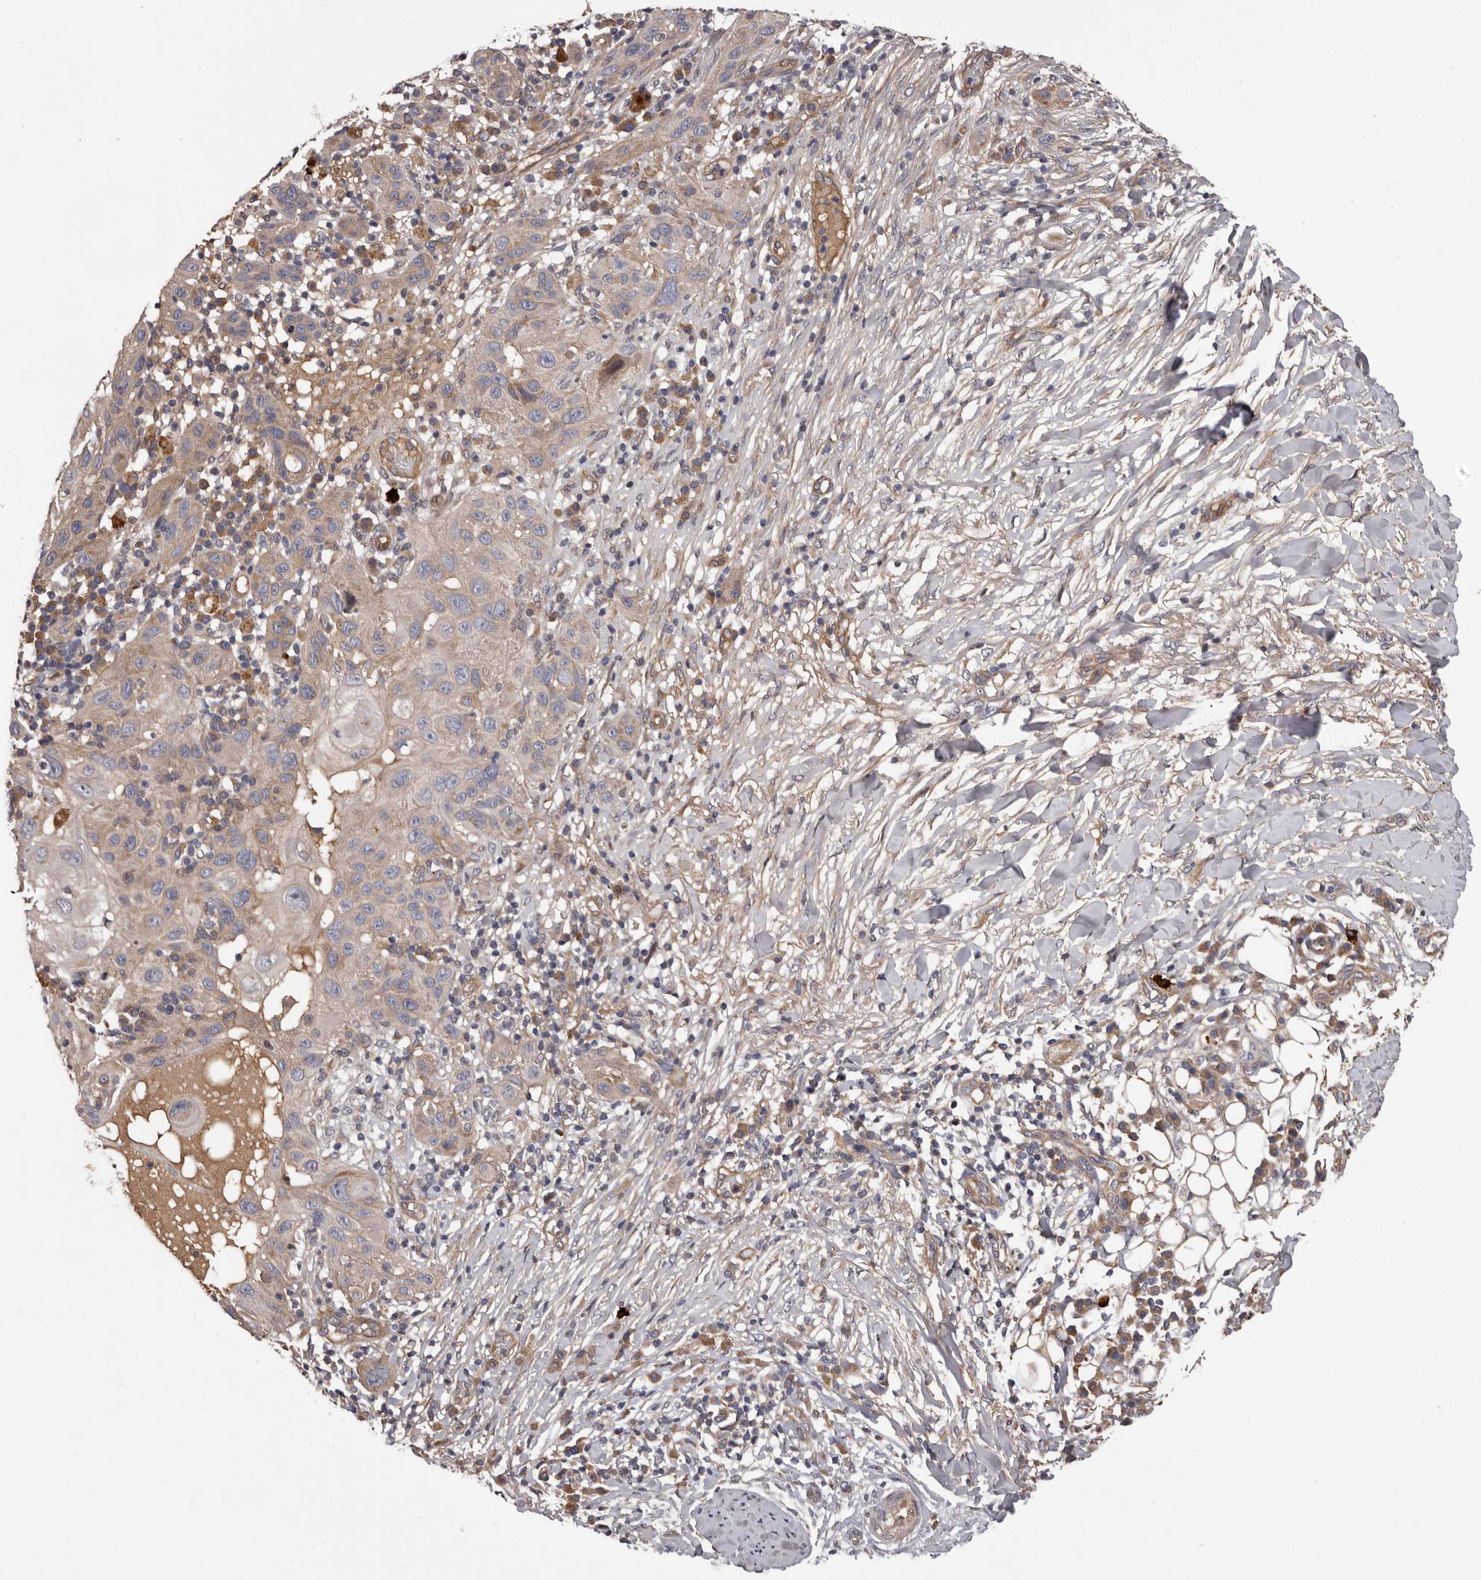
{"staining": {"intensity": "weak", "quantity": "25%-75%", "location": "cytoplasmic/membranous"}, "tissue": "skin cancer", "cell_type": "Tumor cells", "image_type": "cancer", "snomed": [{"axis": "morphology", "description": "Normal tissue, NOS"}, {"axis": "morphology", "description": "Squamous cell carcinoma, NOS"}, {"axis": "topography", "description": "Skin"}], "caption": "There is low levels of weak cytoplasmic/membranous expression in tumor cells of skin cancer, as demonstrated by immunohistochemical staining (brown color).", "gene": "PRKD1", "patient": {"sex": "female", "age": 96}}